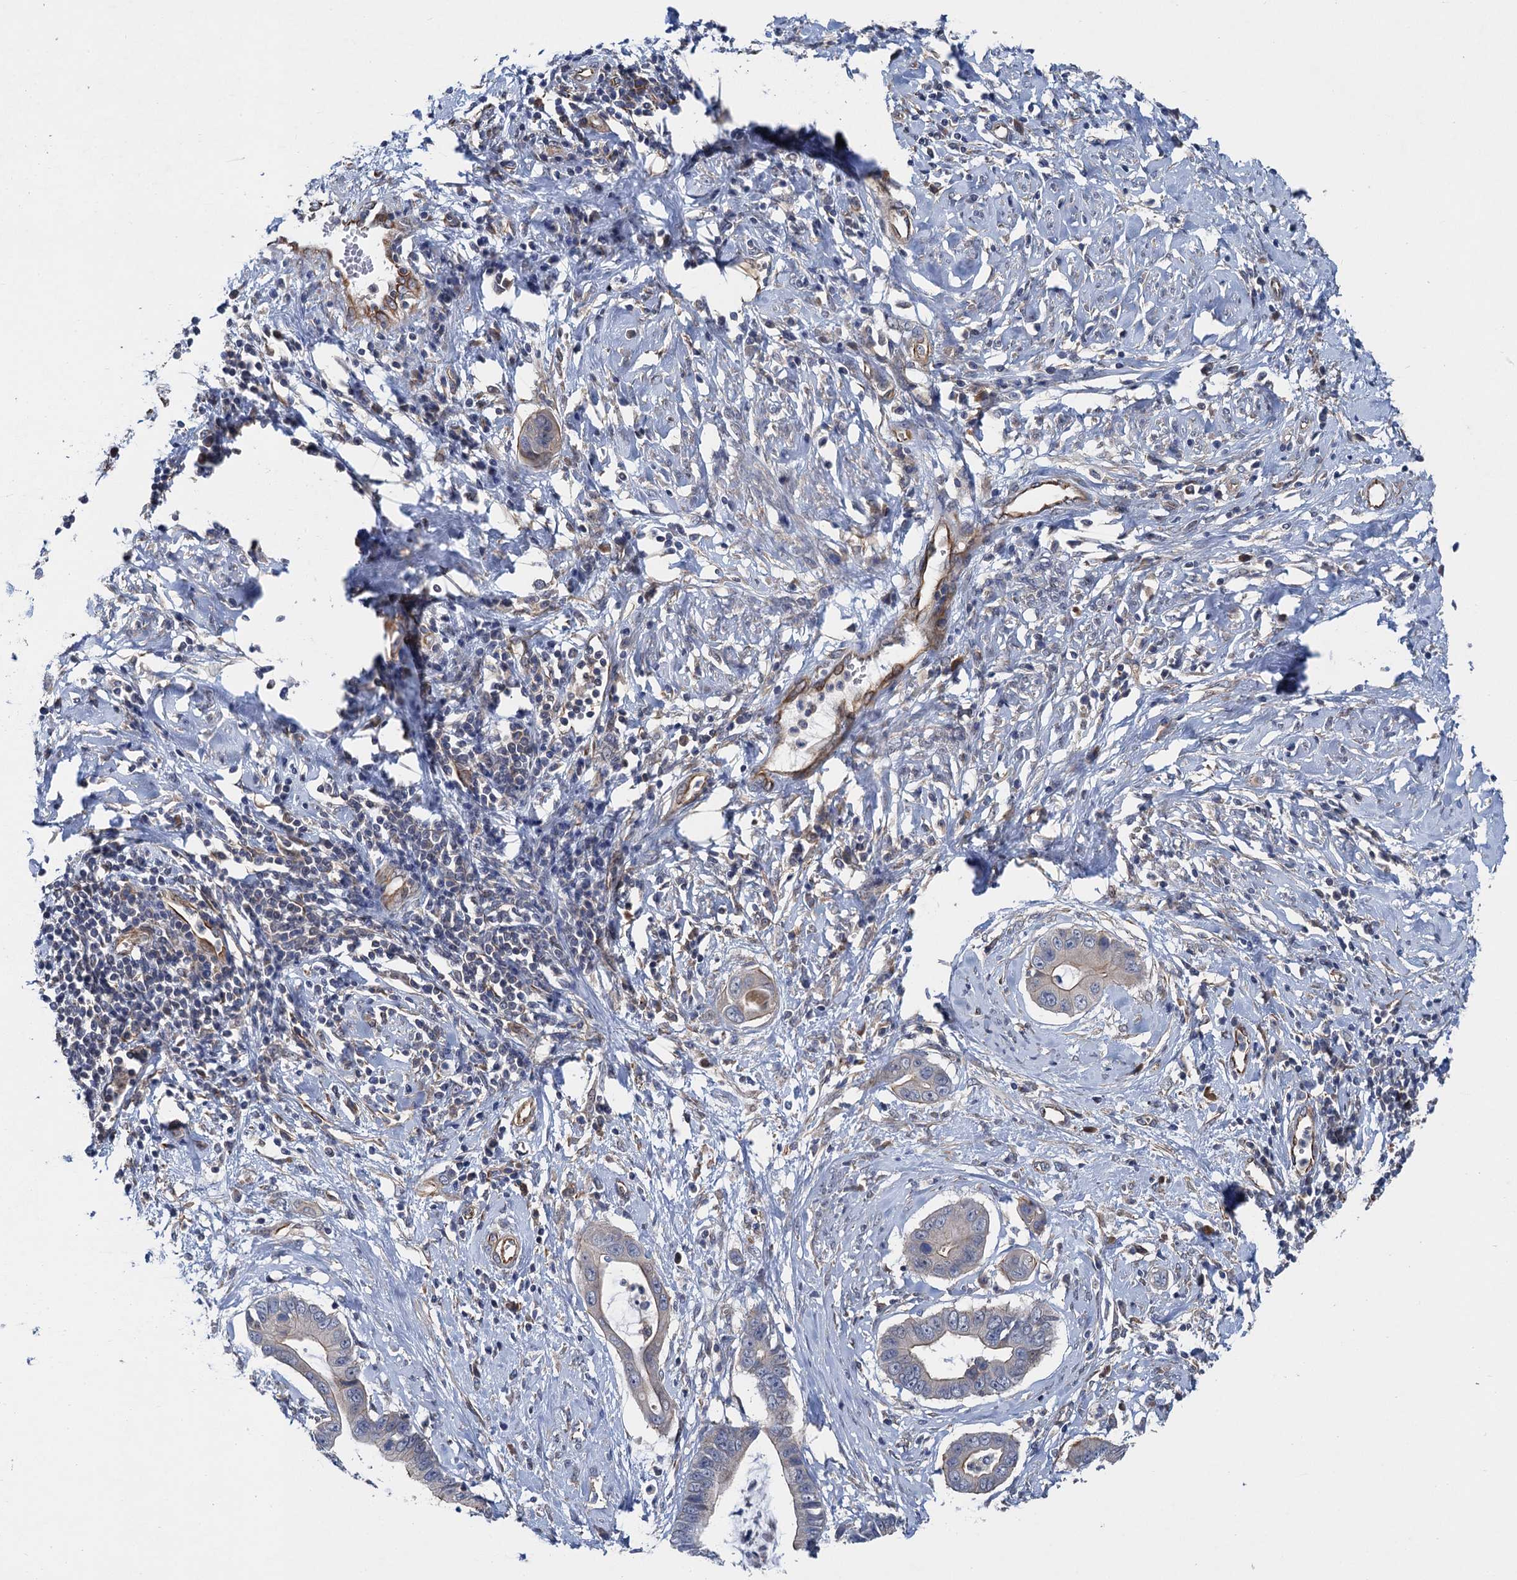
{"staining": {"intensity": "weak", "quantity": "<25%", "location": "cytoplasmic/membranous"}, "tissue": "cervical cancer", "cell_type": "Tumor cells", "image_type": "cancer", "snomed": [{"axis": "morphology", "description": "Adenocarcinoma, NOS"}, {"axis": "topography", "description": "Cervix"}], "caption": "Human cervical adenocarcinoma stained for a protein using immunohistochemistry (IHC) reveals no expression in tumor cells.", "gene": "PJA2", "patient": {"sex": "female", "age": 44}}